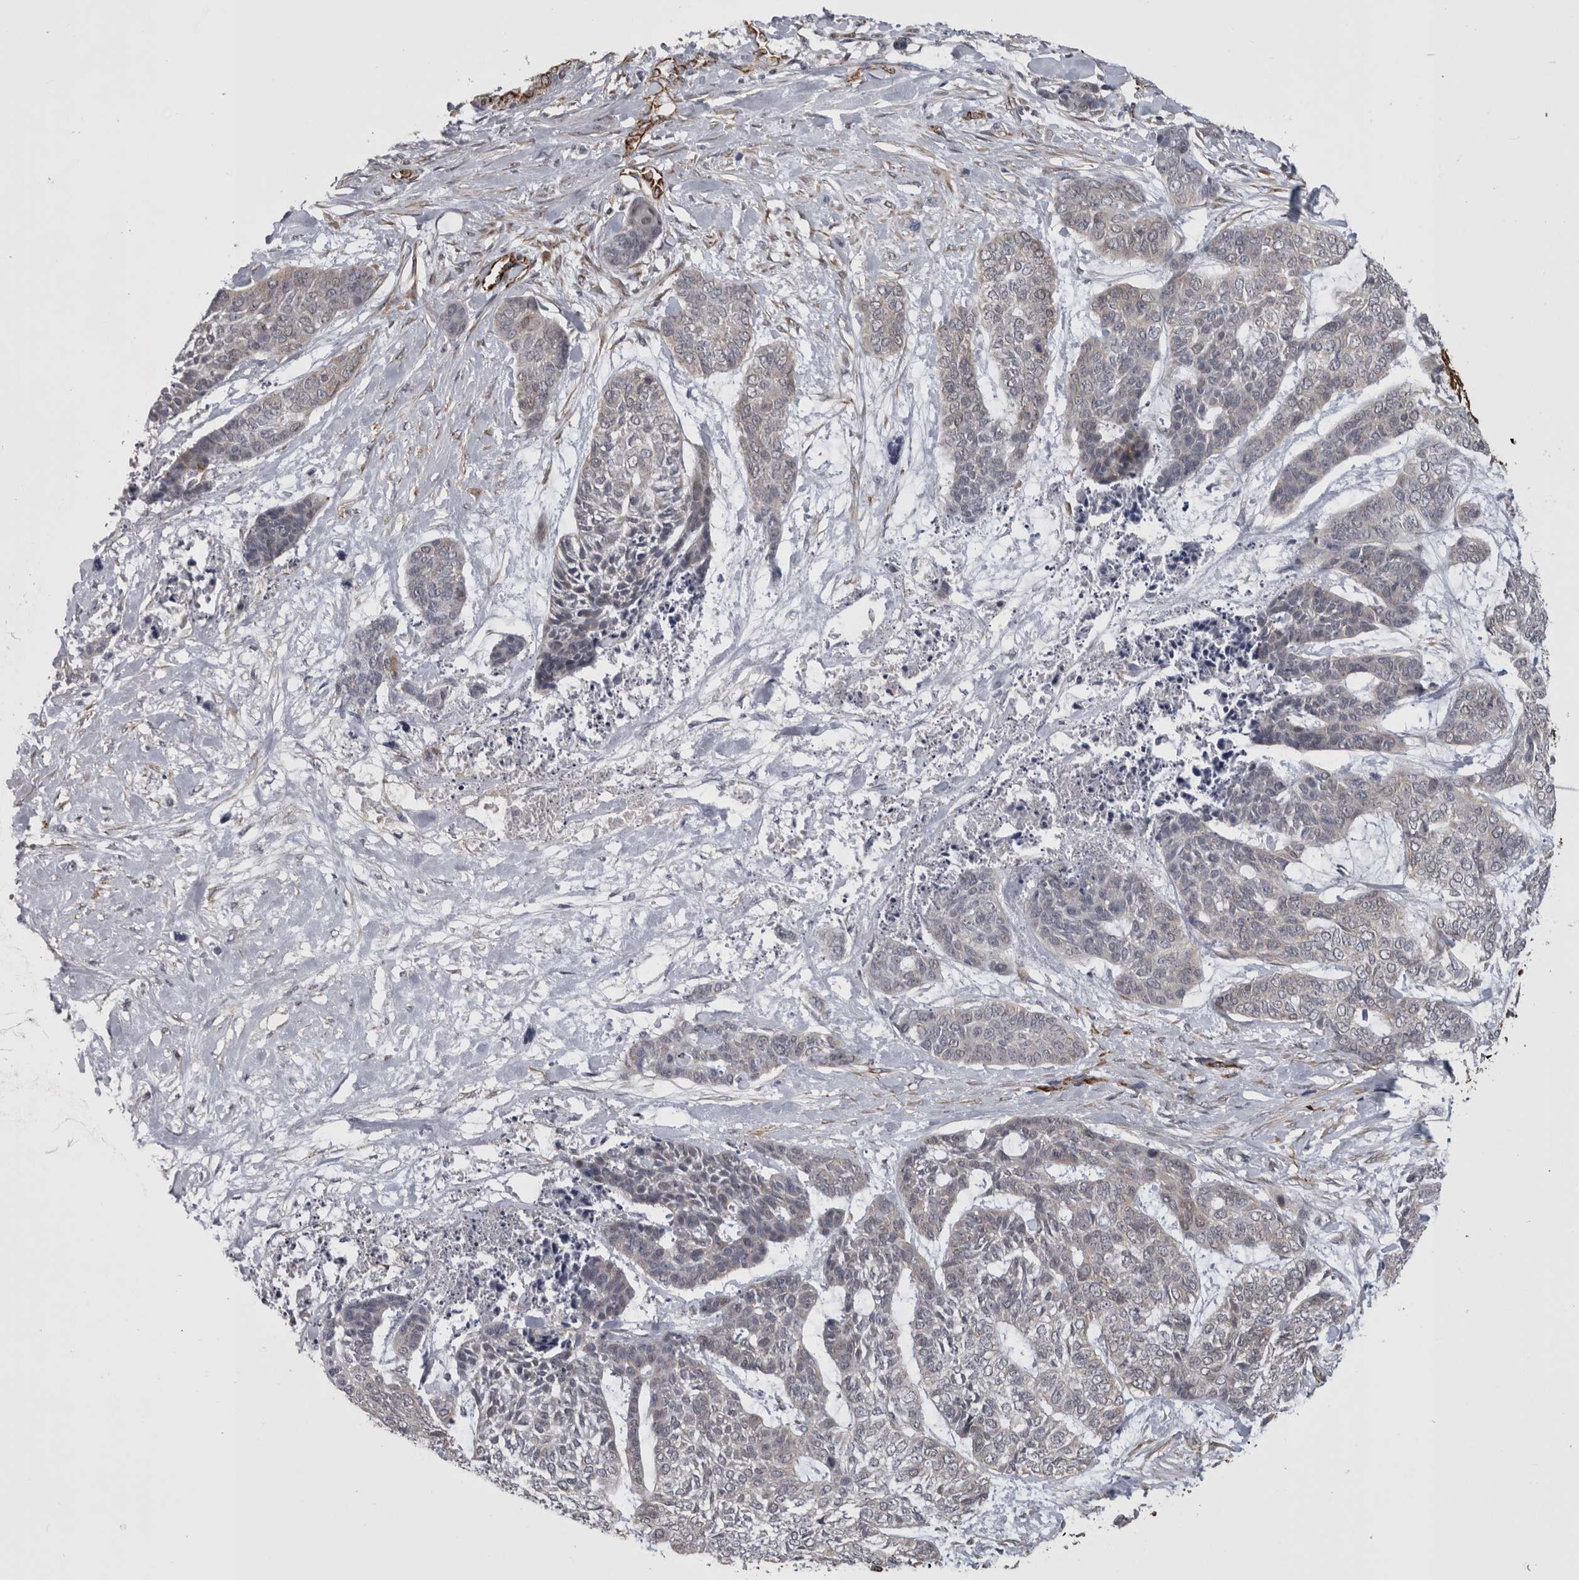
{"staining": {"intensity": "weak", "quantity": "<25%", "location": "cytoplasmic/membranous"}, "tissue": "skin cancer", "cell_type": "Tumor cells", "image_type": "cancer", "snomed": [{"axis": "morphology", "description": "Basal cell carcinoma"}, {"axis": "topography", "description": "Skin"}], "caption": "Skin cancer was stained to show a protein in brown. There is no significant staining in tumor cells. (DAB (3,3'-diaminobenzidine) immunohistochemistry, high magnification).", "gene": "ACOT7", "patient": {"sex": "female", "age": 64}}